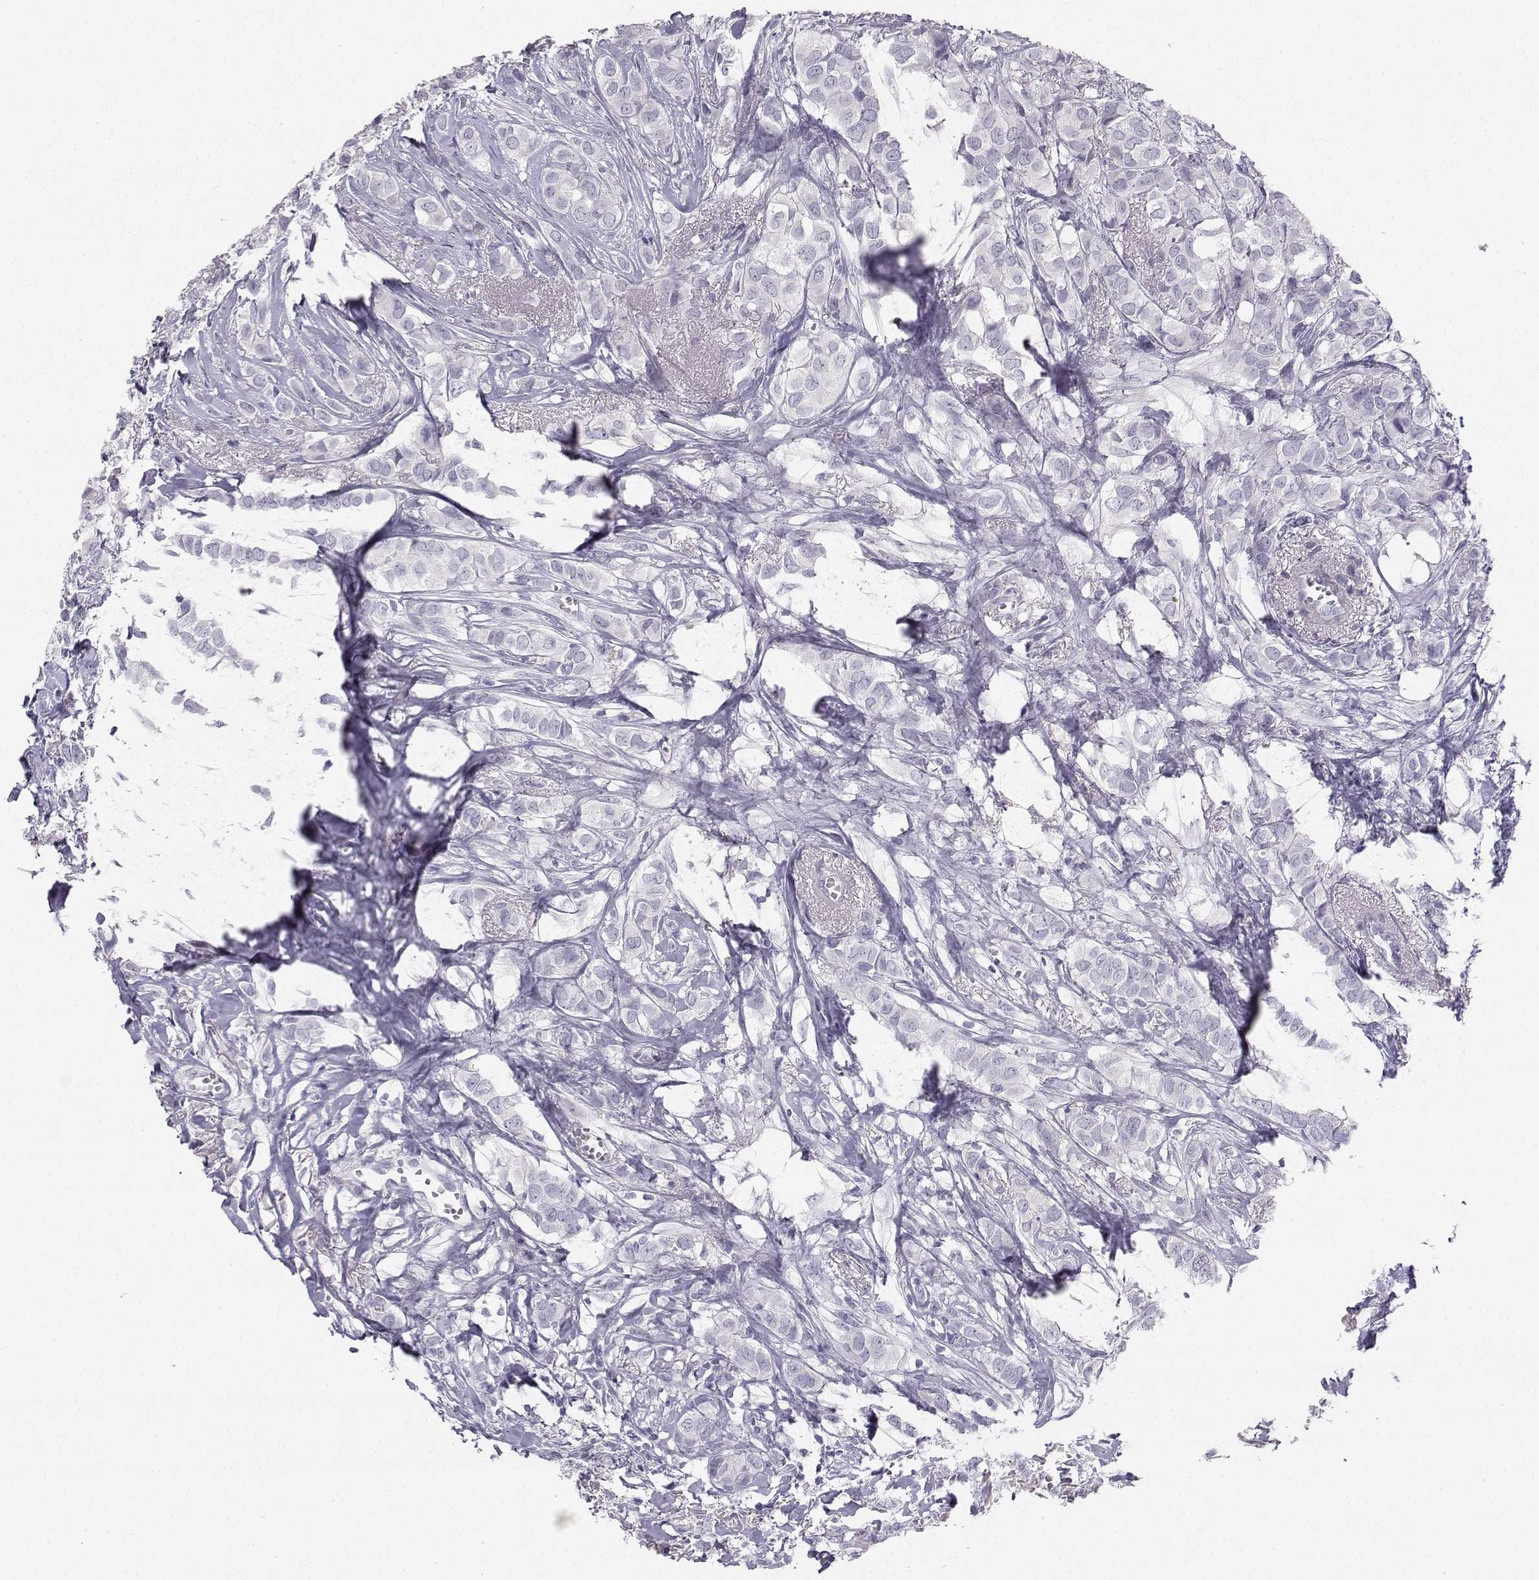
{"staining": {"intensity": "negative", "quantity": "none", "location": "none"}, "tissue": "breast cancer", "cell_type": "Tumor cells", "image_type": "cancer", "snomed": [{"axis": "morphology", "description": "Duct carcinoma"}, {"axis": "topography", "description": "Breast"}], "caption": "The histopathology image displays no significant positivity in tumor cells of breast cancer (invasive ductal carcinoma). (DAB IHC, high magnification).", "gene": "SYCE1", "patient": {"sex": "female", "age": 85}}